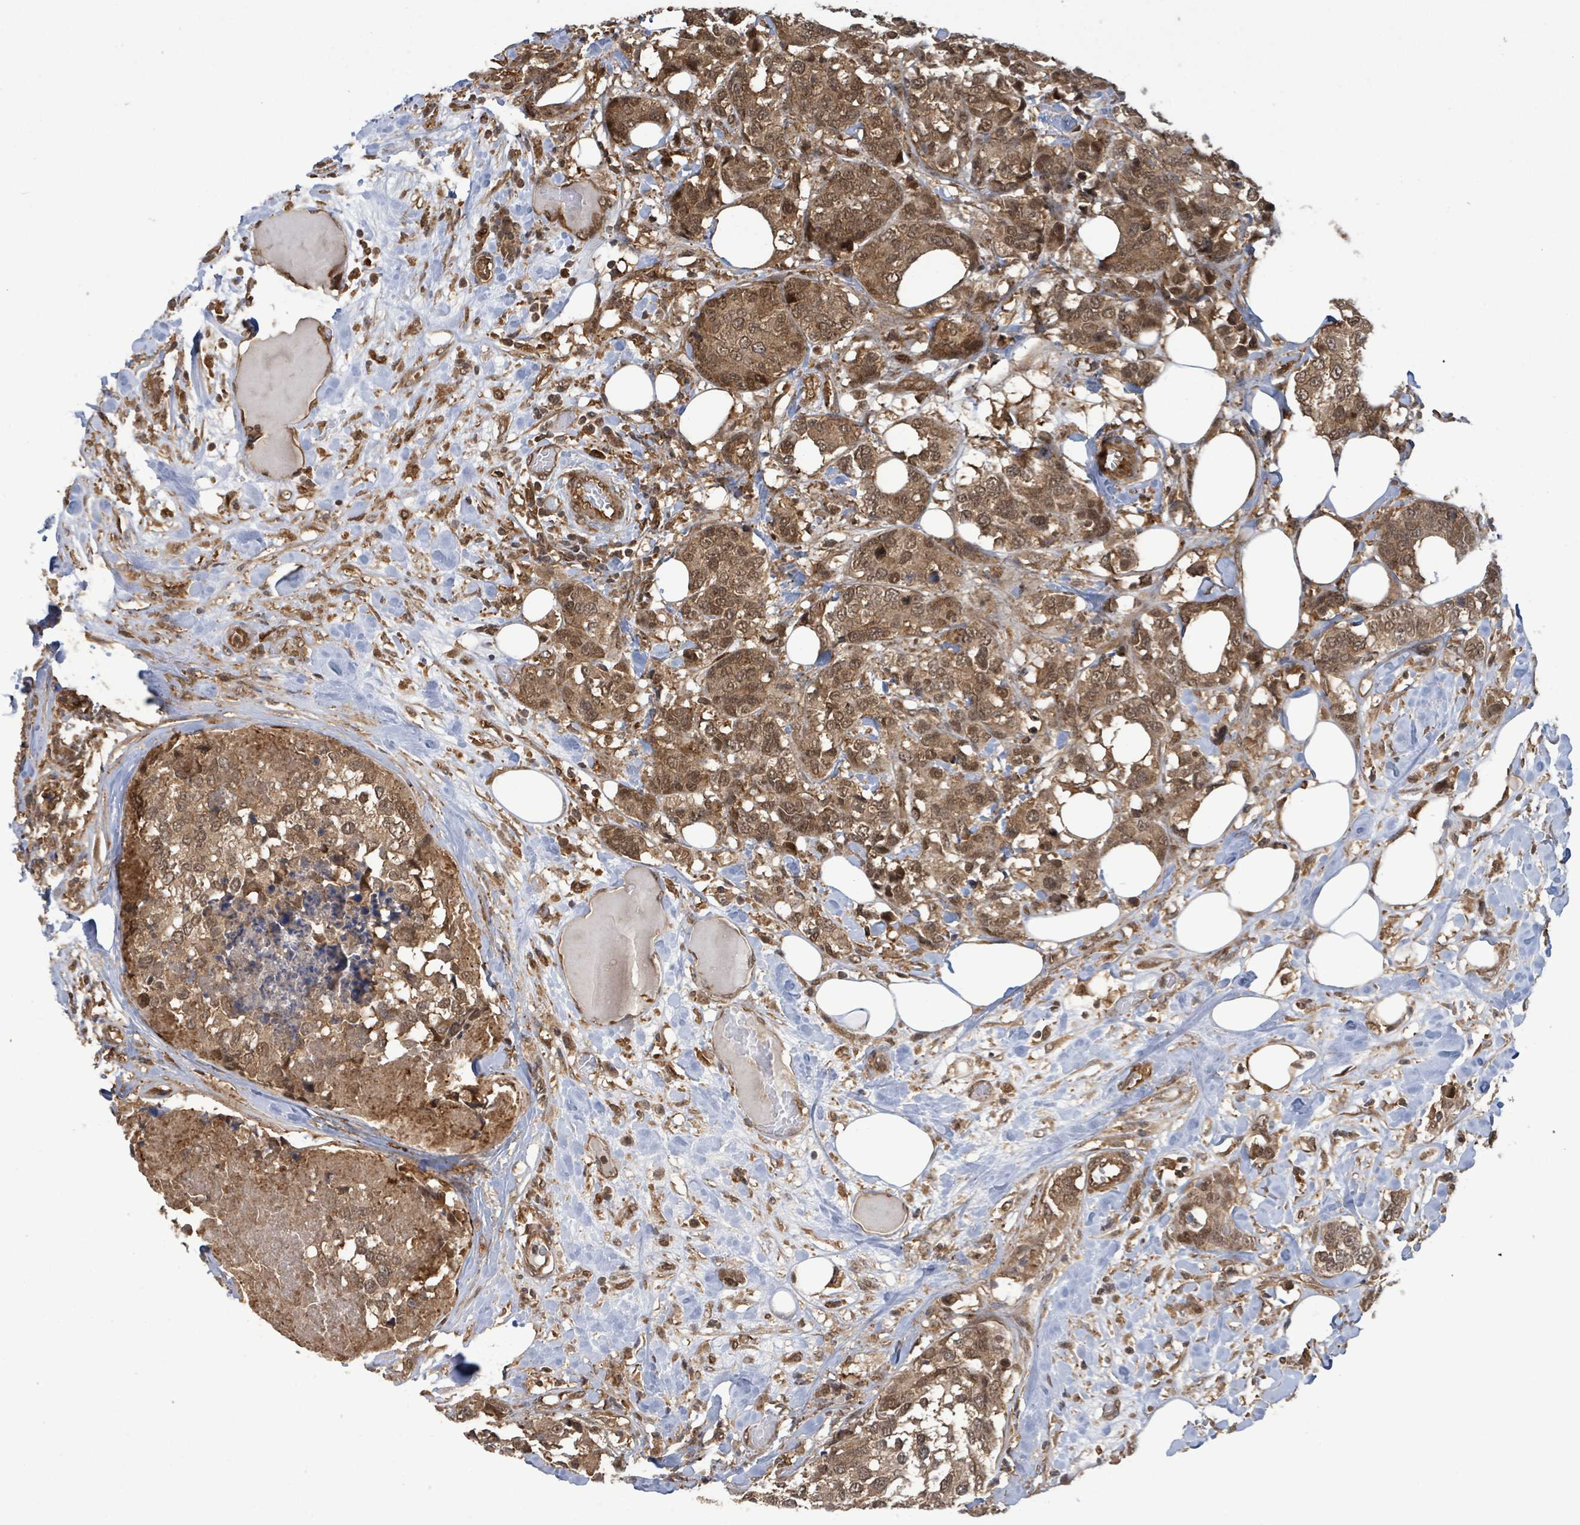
{"staining": {"intensity": "moderate", "quantity": ">75%", "location": "cytoplasmic/membranous,nuclear"}, "tissue": "breast cancer", "cell_type": "Tumor cells", "image_type": "cancer", "snomed": [{"axis": "morphology", "description": "Lobular carcinoma"}, {"axis": "topography", "description": "Breast"}], "caption": "About >75% of tumor cells in human breast cancer (lobular carcinoma) reveal moderate cytoplasmic/membranous and nuclear protein expression as visualized by brown immunohistochemical staining.", "gene": "KLC1", "patient": {"sex": "female", "age": 59}}